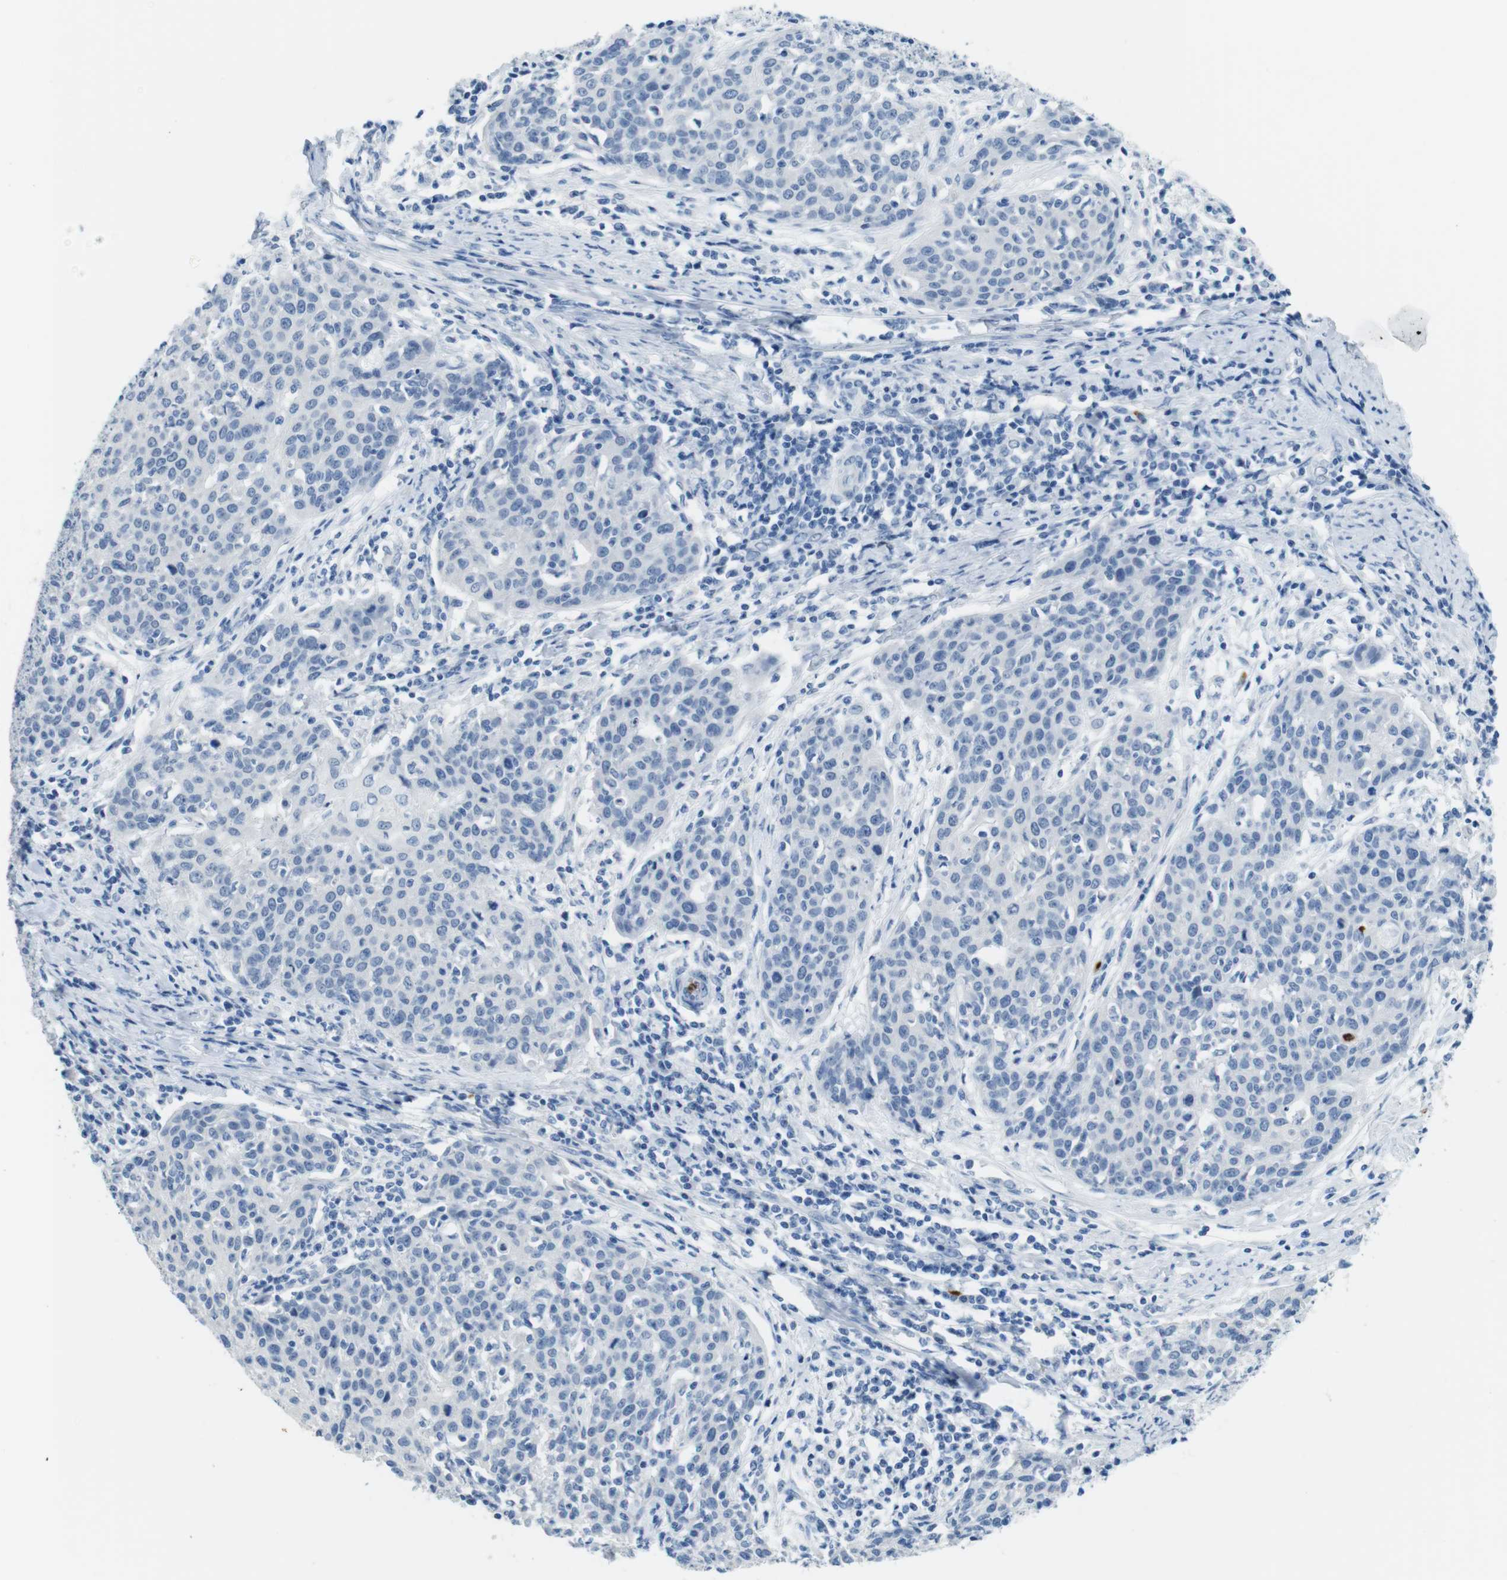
{"staining": {"intensity": "negative", "quantity": "none", "location": "none"}, "tissue": "cervical cancer", "cell_type": "Tumor cells", "image_type": "cancer", "snomed": [{"axis": "morphology", "description": "Squamous cell carcinoma, NOS"}, {"axis": "topography", "description": "Cervix"}], "caption": "Photomicrograph shows no protein staining in tumor cells of cervical squamous cell carcinoma tissue.", "gene": "MCEMP1", "patient": {"sex": "female", "age": 38}}